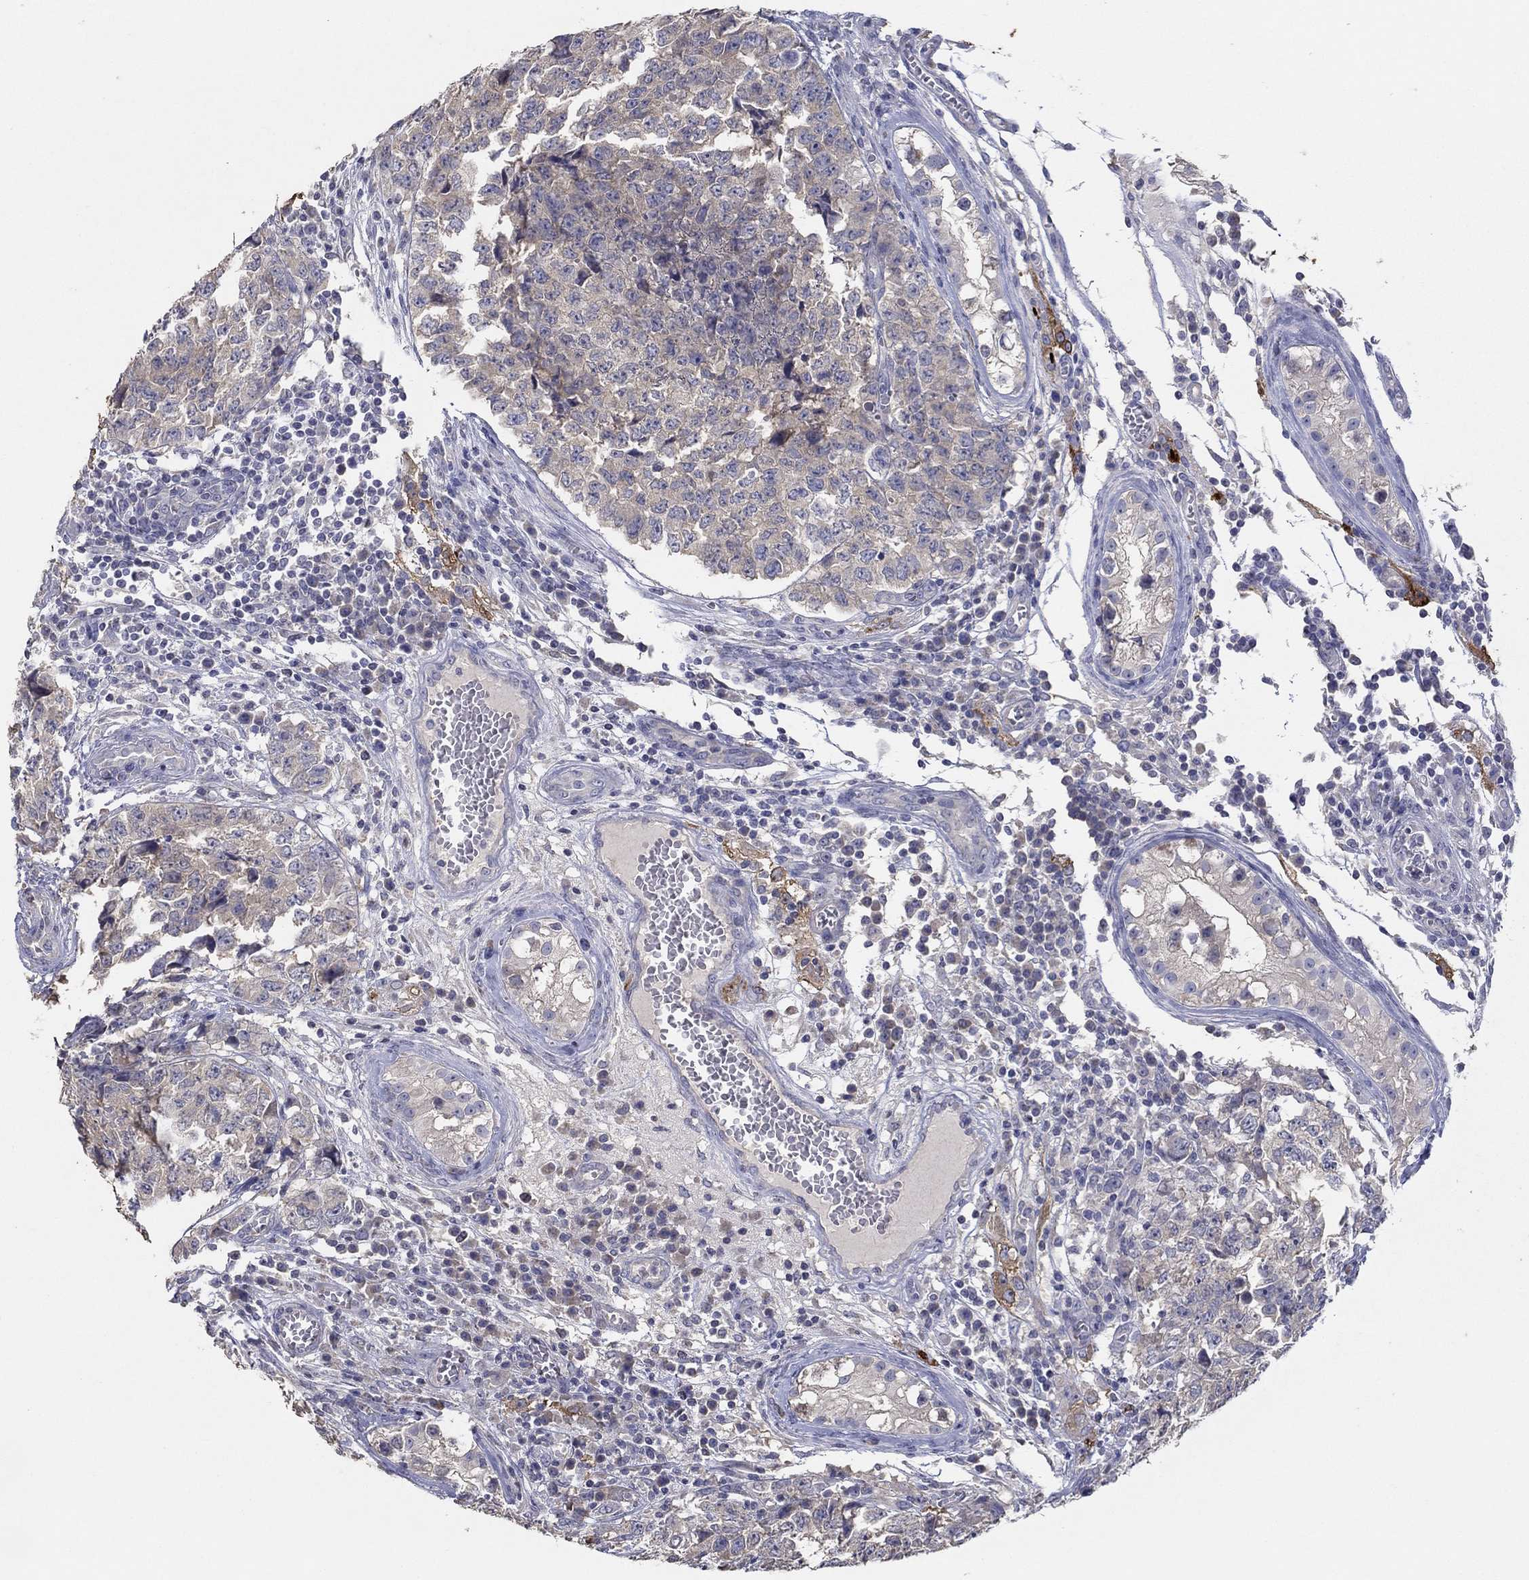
{"staining": {"intensity": "weak", "quantity": "<25%", "location": "cytoplasmic/membranous"}, "tissue": "testis cancer", "cell_type": "Tumor cells", "image_type": "cancer", "snomed": [{"axis": "morphology", "description": "Carcinoma, Embryonal, NOS"}, {"axis": "topography", "description": "Testis"}], "caption": "This is a histopathology image of immunohistochemistry staining of testis embryonal carcinoma, which shows no positivity in tumor cells.", "gene": "DOCK3", "patient": {"sex": "male", "age": 23}}